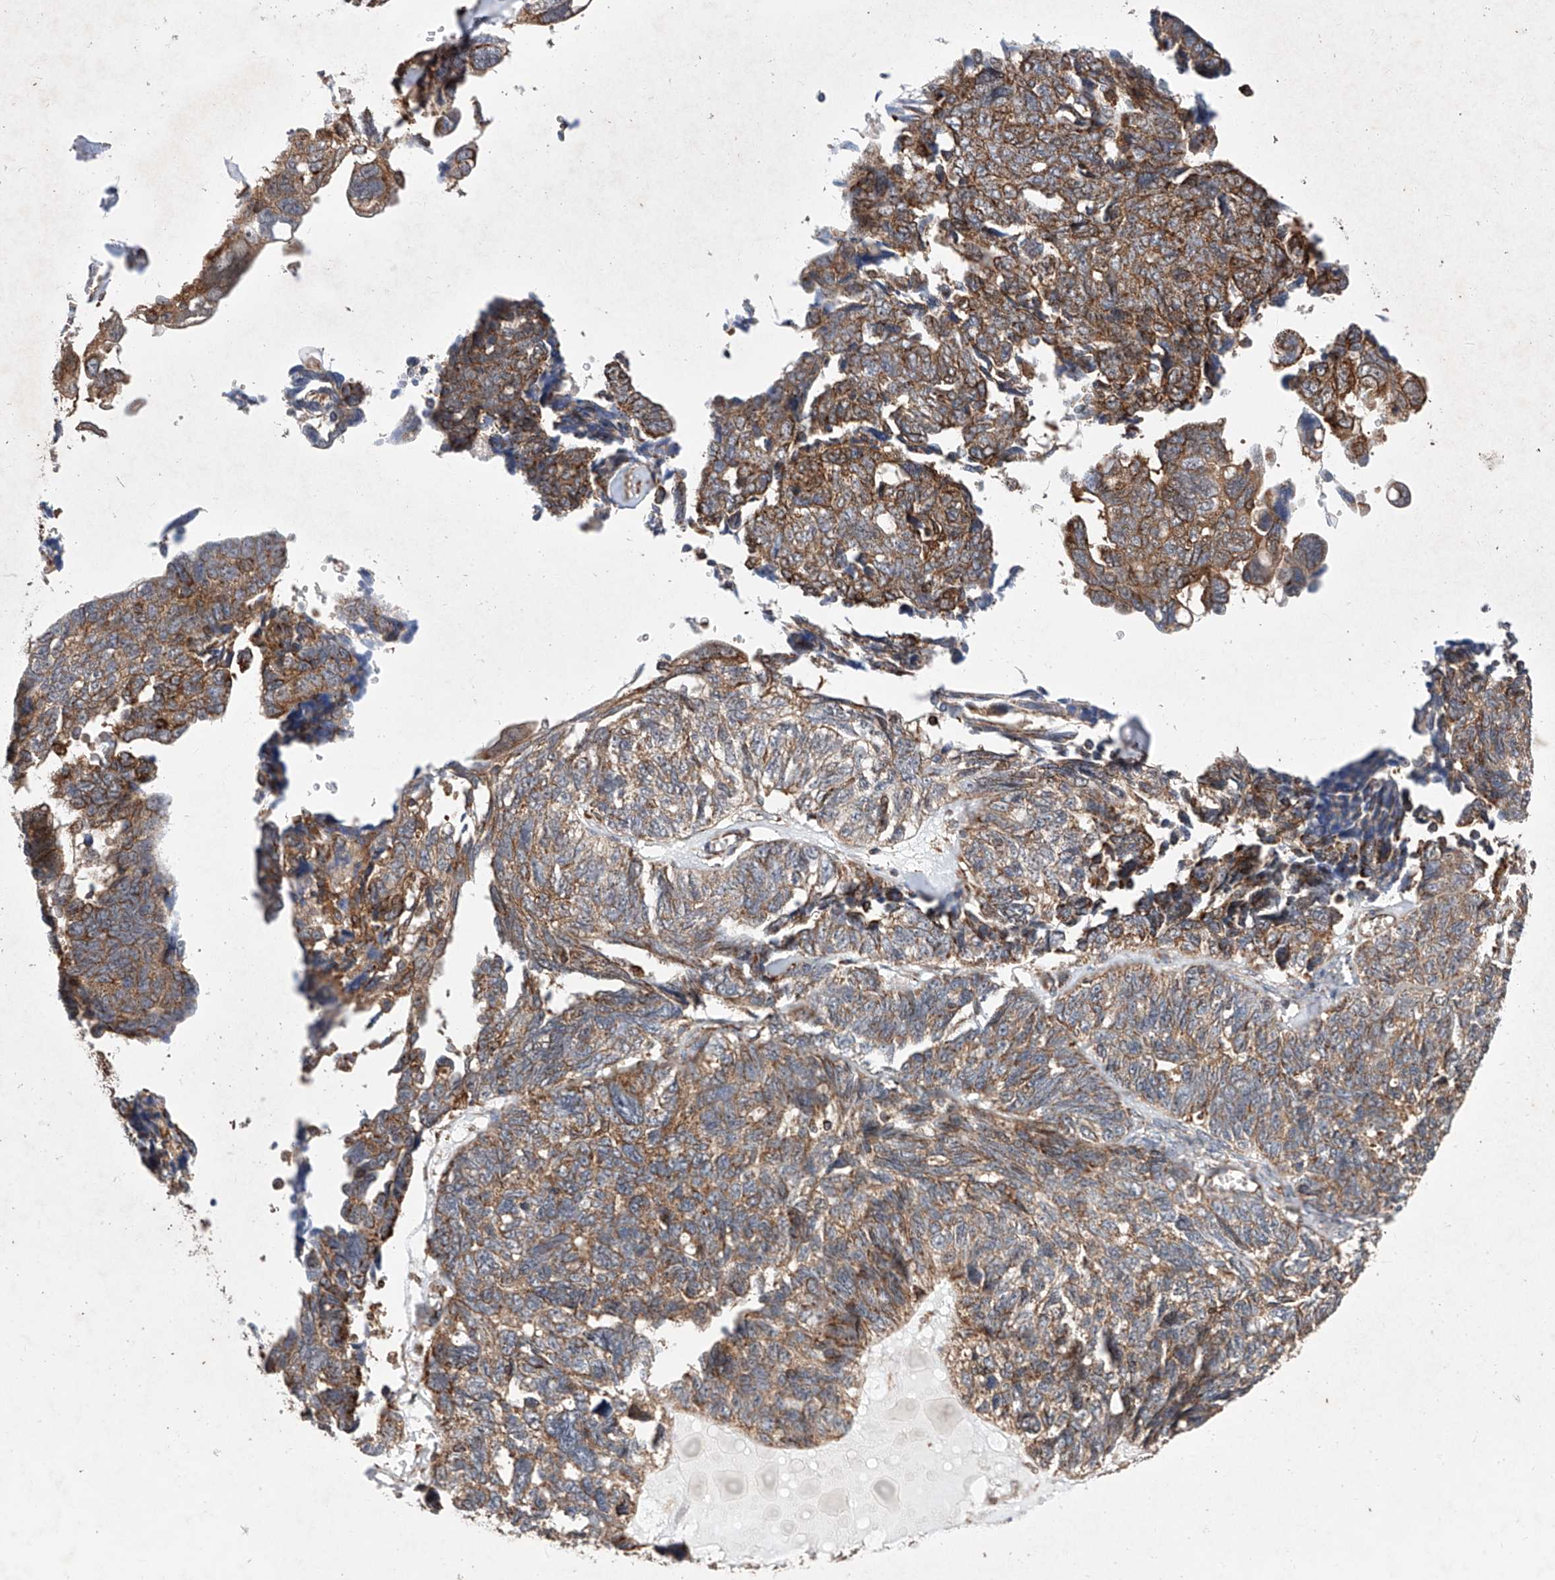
{"staining": {"intensity": "moderate", "quantity": ">75%", "location": "cytoplasmic/membranous"}, "tissue": "ovarian cancer", "cell_type": "Tumor cells", "image_type": "cancer", "snomed": [{"axis": "morphology", "description": "Cystadenocarcinoma, serous, NOS"}, {"axis": "topography", "description": "Ovary"}], "caption": "A medium amount of moderate cytoplasmic/membranous positivity is seen in about >75% of tumor cells in serous cystadenocarcinoma (ovarian) tissue. (Stains: DAB (3,3'-diaminobenzidine) in brown, nuclei in blue, Microscopy: brightfield microscopy at high magnification).", "gene": "PISD", "patient": {"sex": "female", "age": 79}}